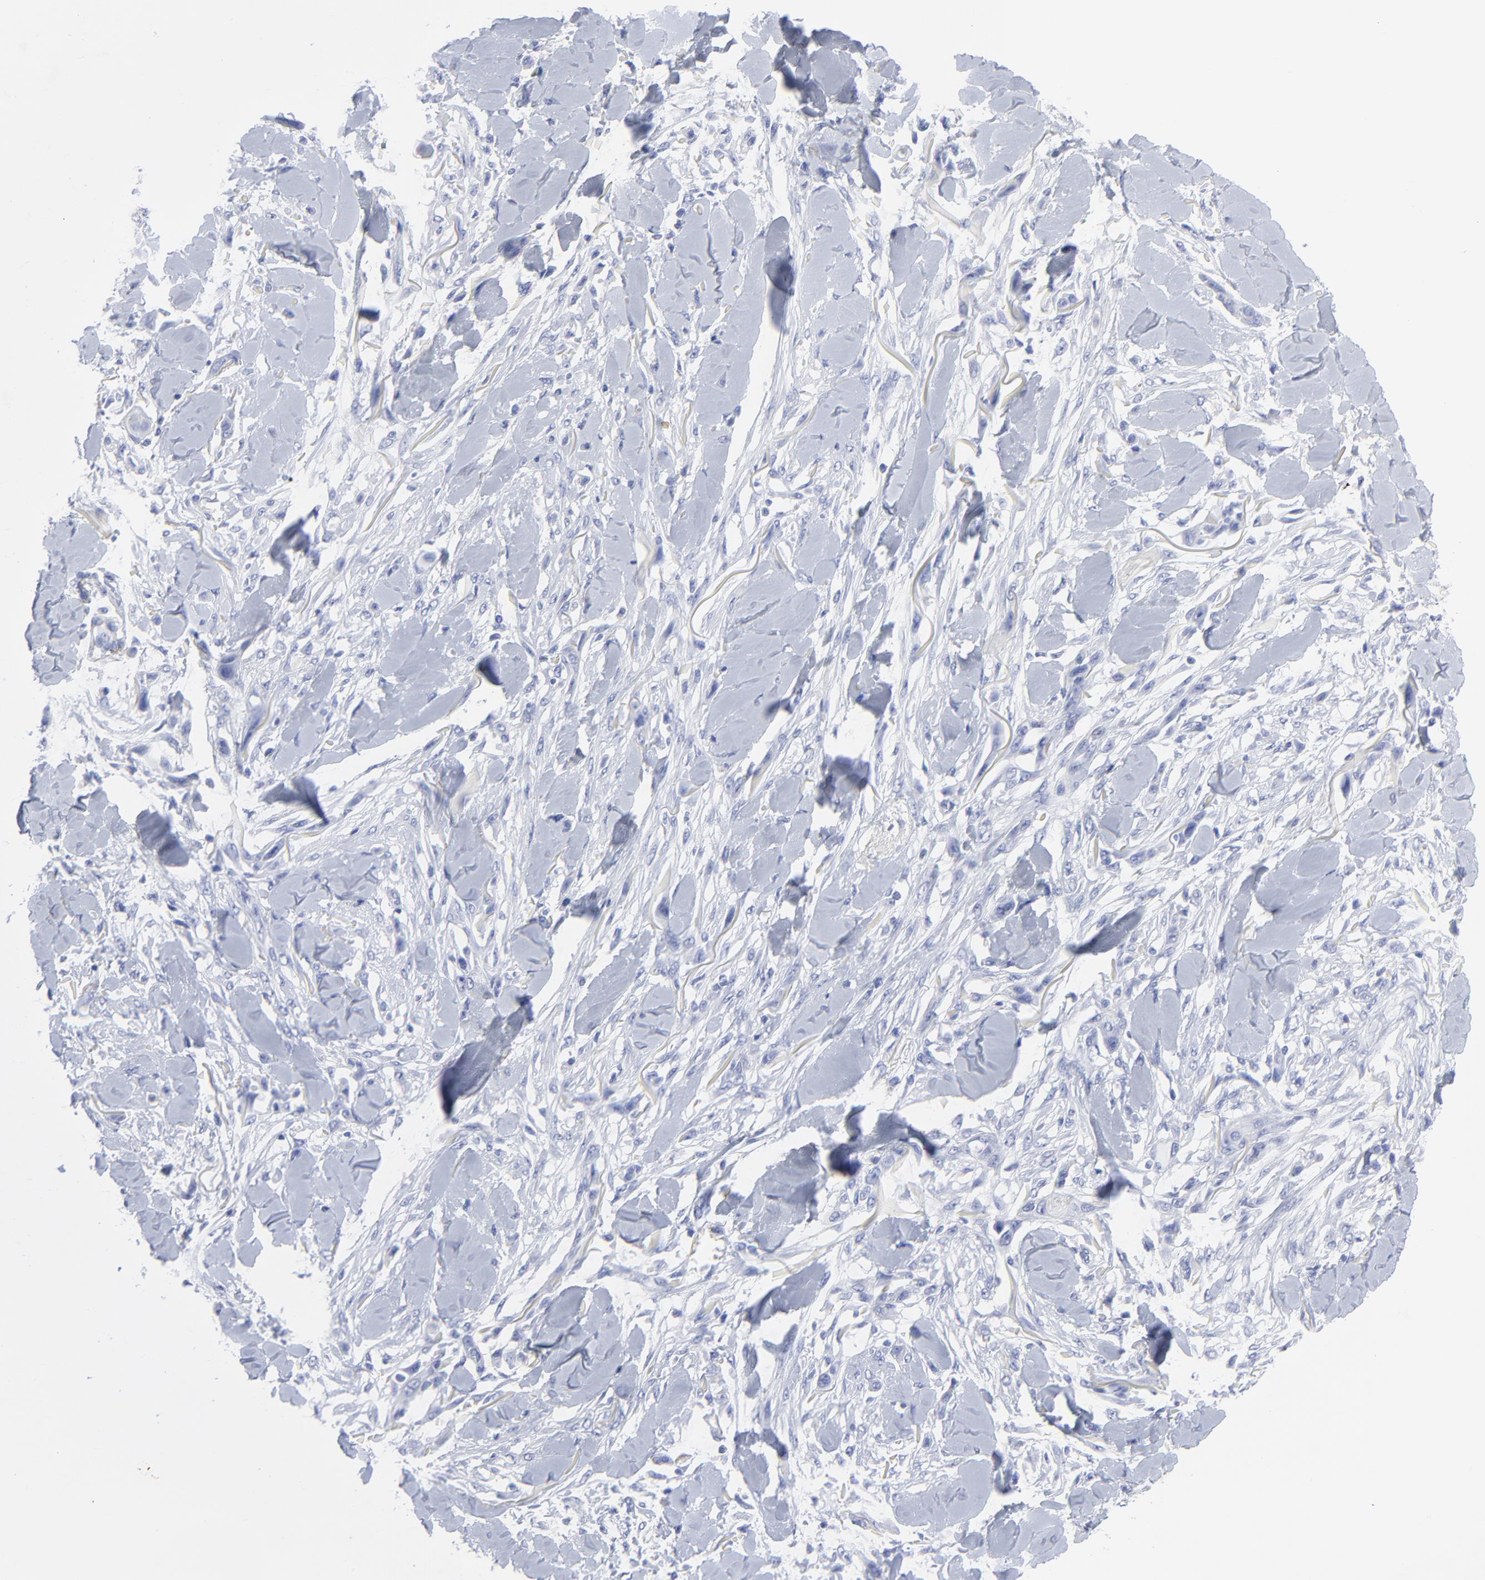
{"staining": {"intensity": "negative", "quantity": "none", "location": "none"}, "tissue": "skin cancer", "cell_type": "Tumor cells", "image_type": "cancer", "snomed": [{"axis": "morphology", "description": "Squamous cell carcinoma, NOS"}, {"axis": "topography", "description": "Skin"}], "caption": "Skin cancer stained for a protein using IHC reveals no positivity tumor cells.", "gene": "CNTN3", "patient": {"sex": "female", "age": 59}}